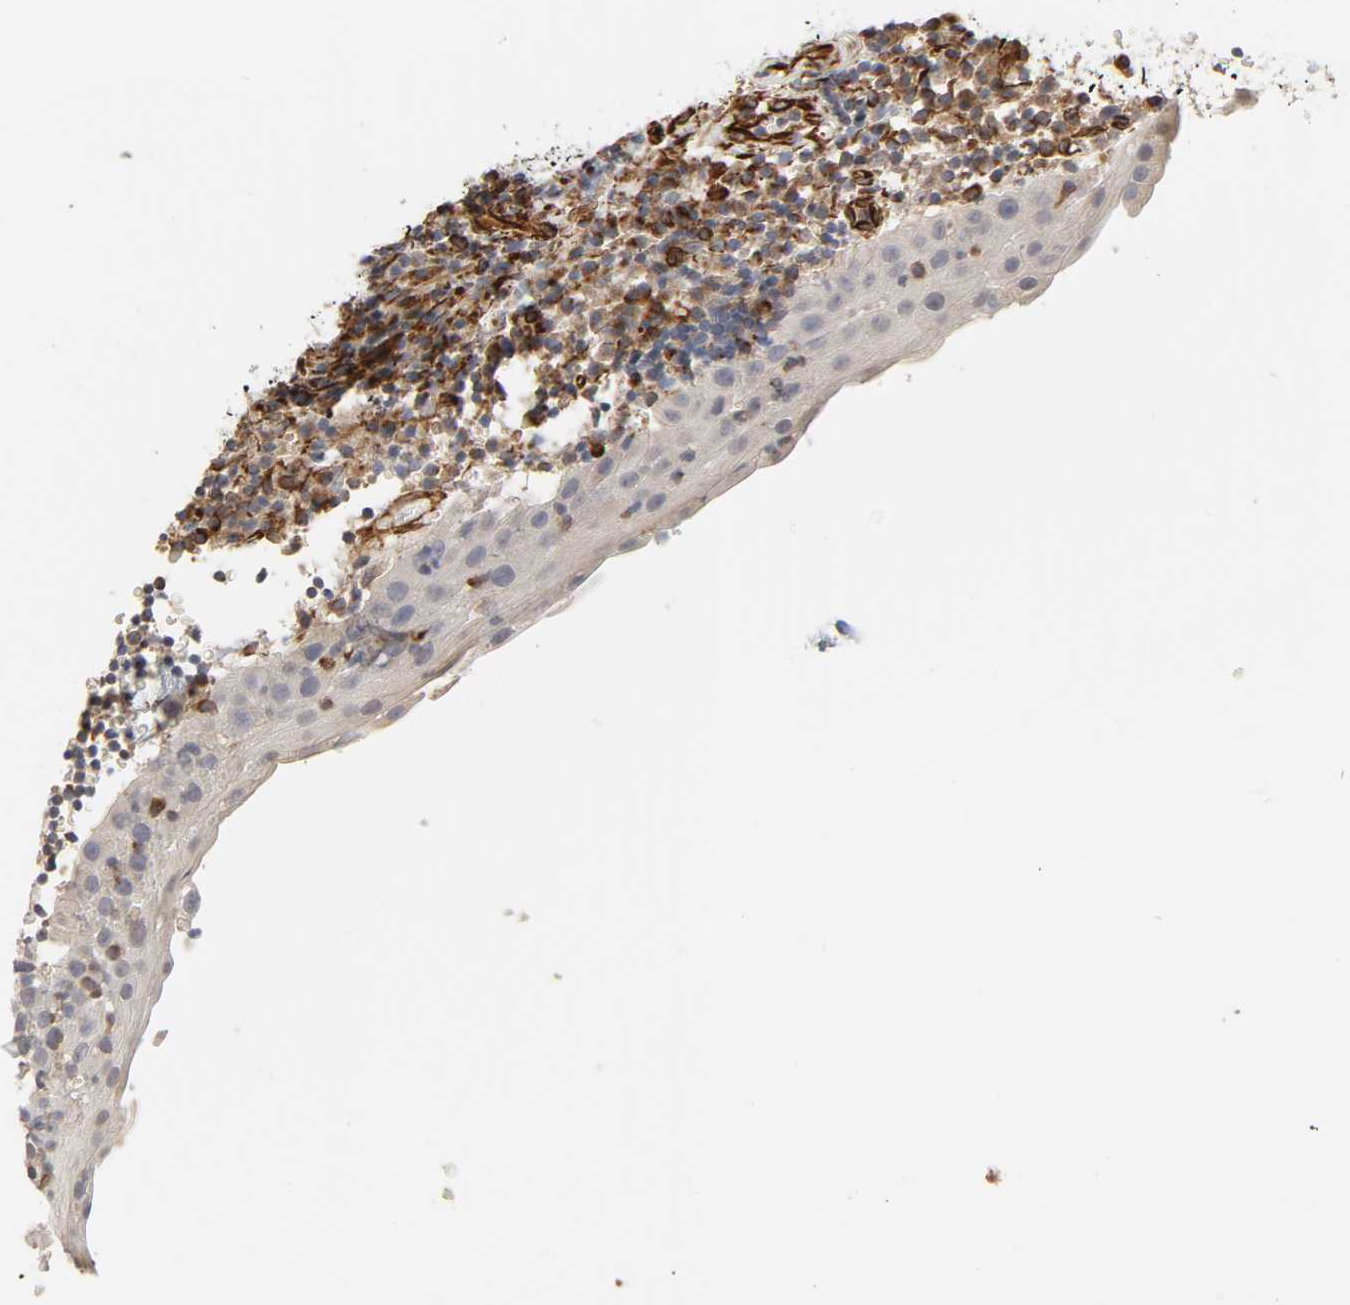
{"staining": {"intensity": "weak", "quantity": "<25%", "location": "cytoplasmic/membranous"}, "tissue": "tonsil", "cell_type": "Germinal center cells", "image_type": "normal", "snomed": [{"axis": "morphology", "description": "Normal tissue, NOS"}, {"axis": "topography", "description": "Tonsil"}], "caption": "Immunohistochemistry of benign human tonsil reveals no expression in germinal center cells.", "gene": "FAM118A", "patient": {"sex": "female", "age": 40}}